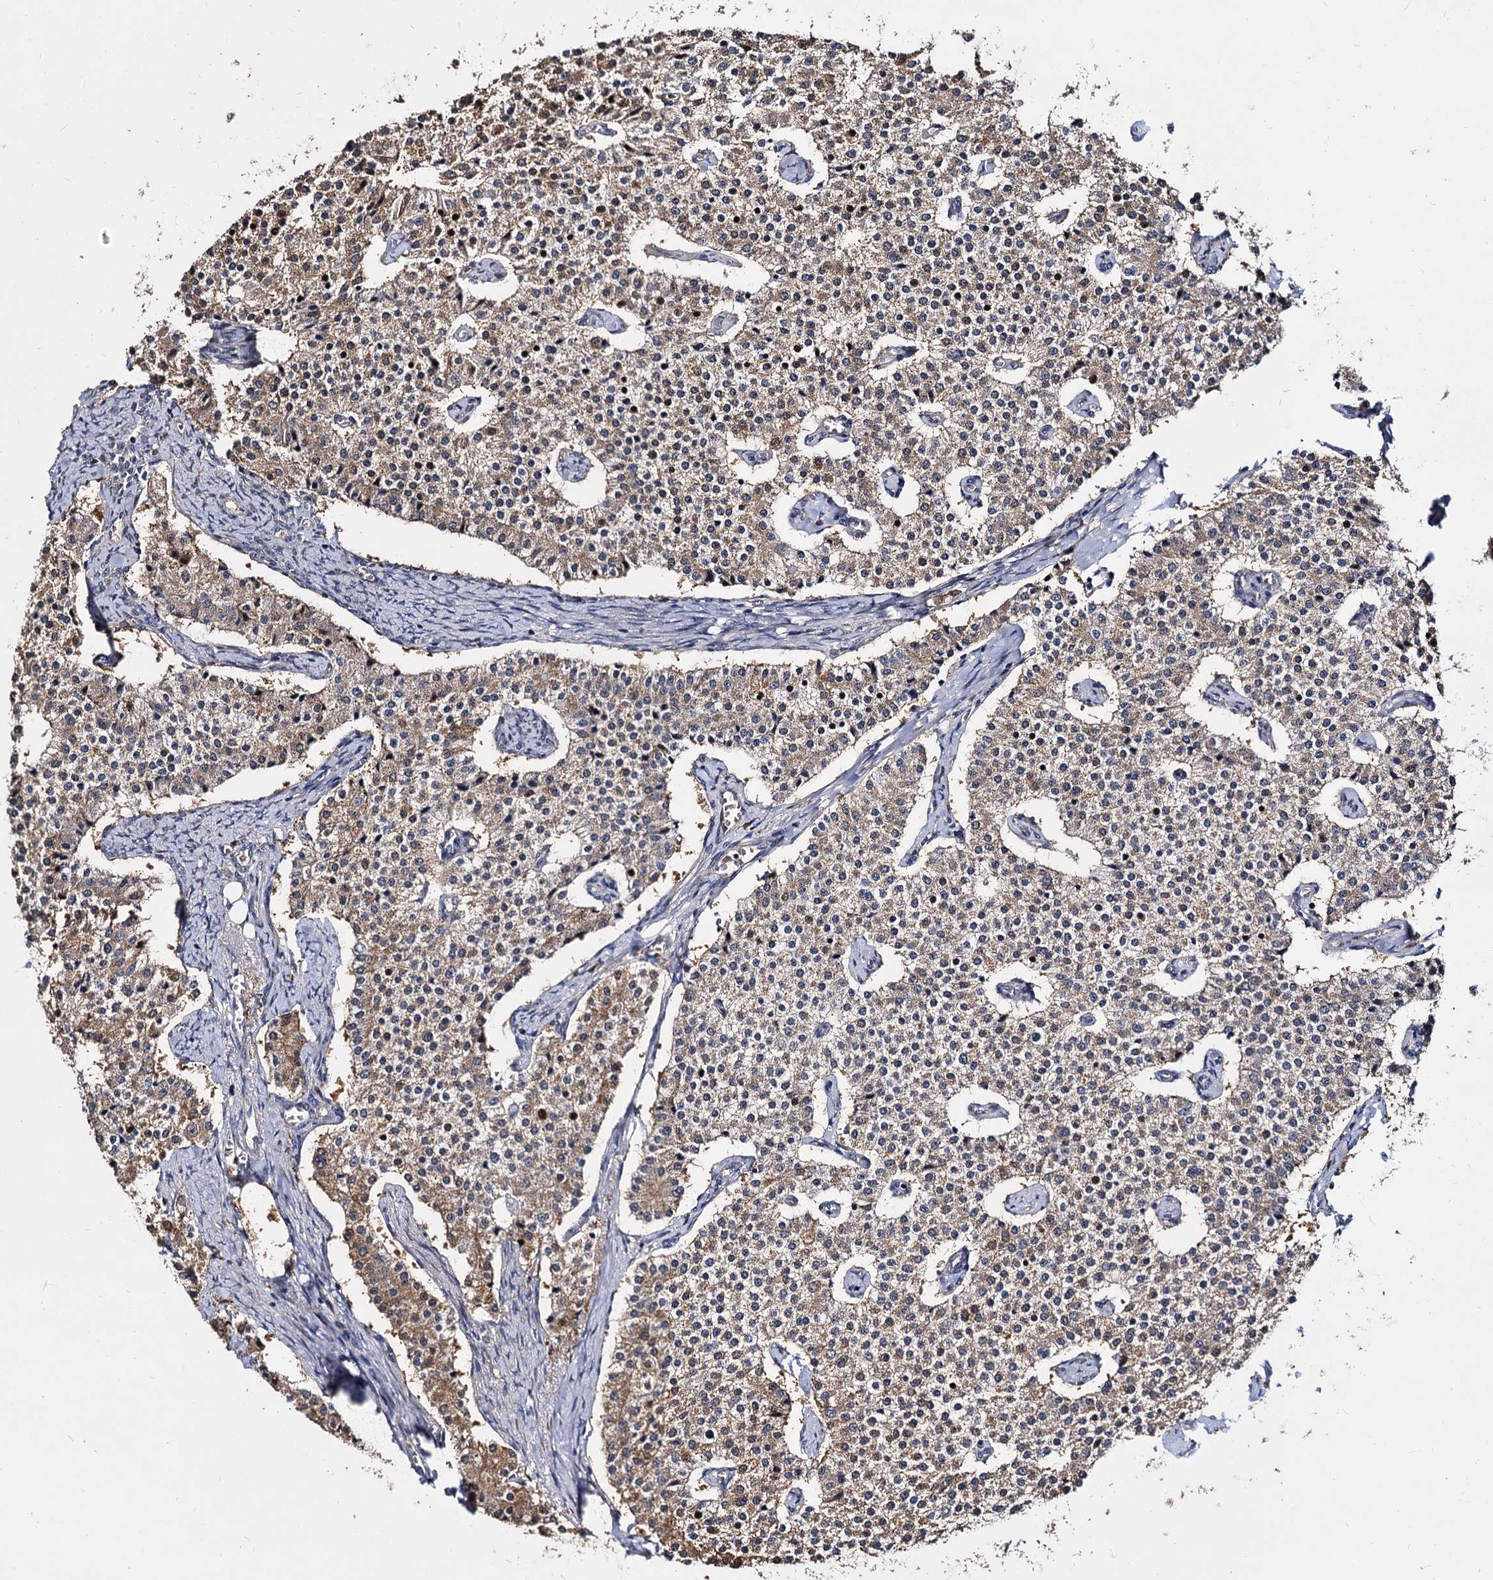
{"staining": {"intensity": "weak", "quantity": ">75%", "location": "cytoplasmic/membranous"}, "tissue": "carcinoid", "cell_type": "Tumor cells", "image_type": "cancer", "snomed": [{"axis": "morphology", "description": "Carcinoid, malignant, NOS"}, {"axis": "topography", "description": "Colon"}], "caption": "There is low levels of weak cytoplasmic/membranous staining in tumor cells of carcinoid (malignant), as demonstrated by immunohistochemical staining (brown color).", "gene": "WWC3", "patient": {"sex": "female", "age": 52}}